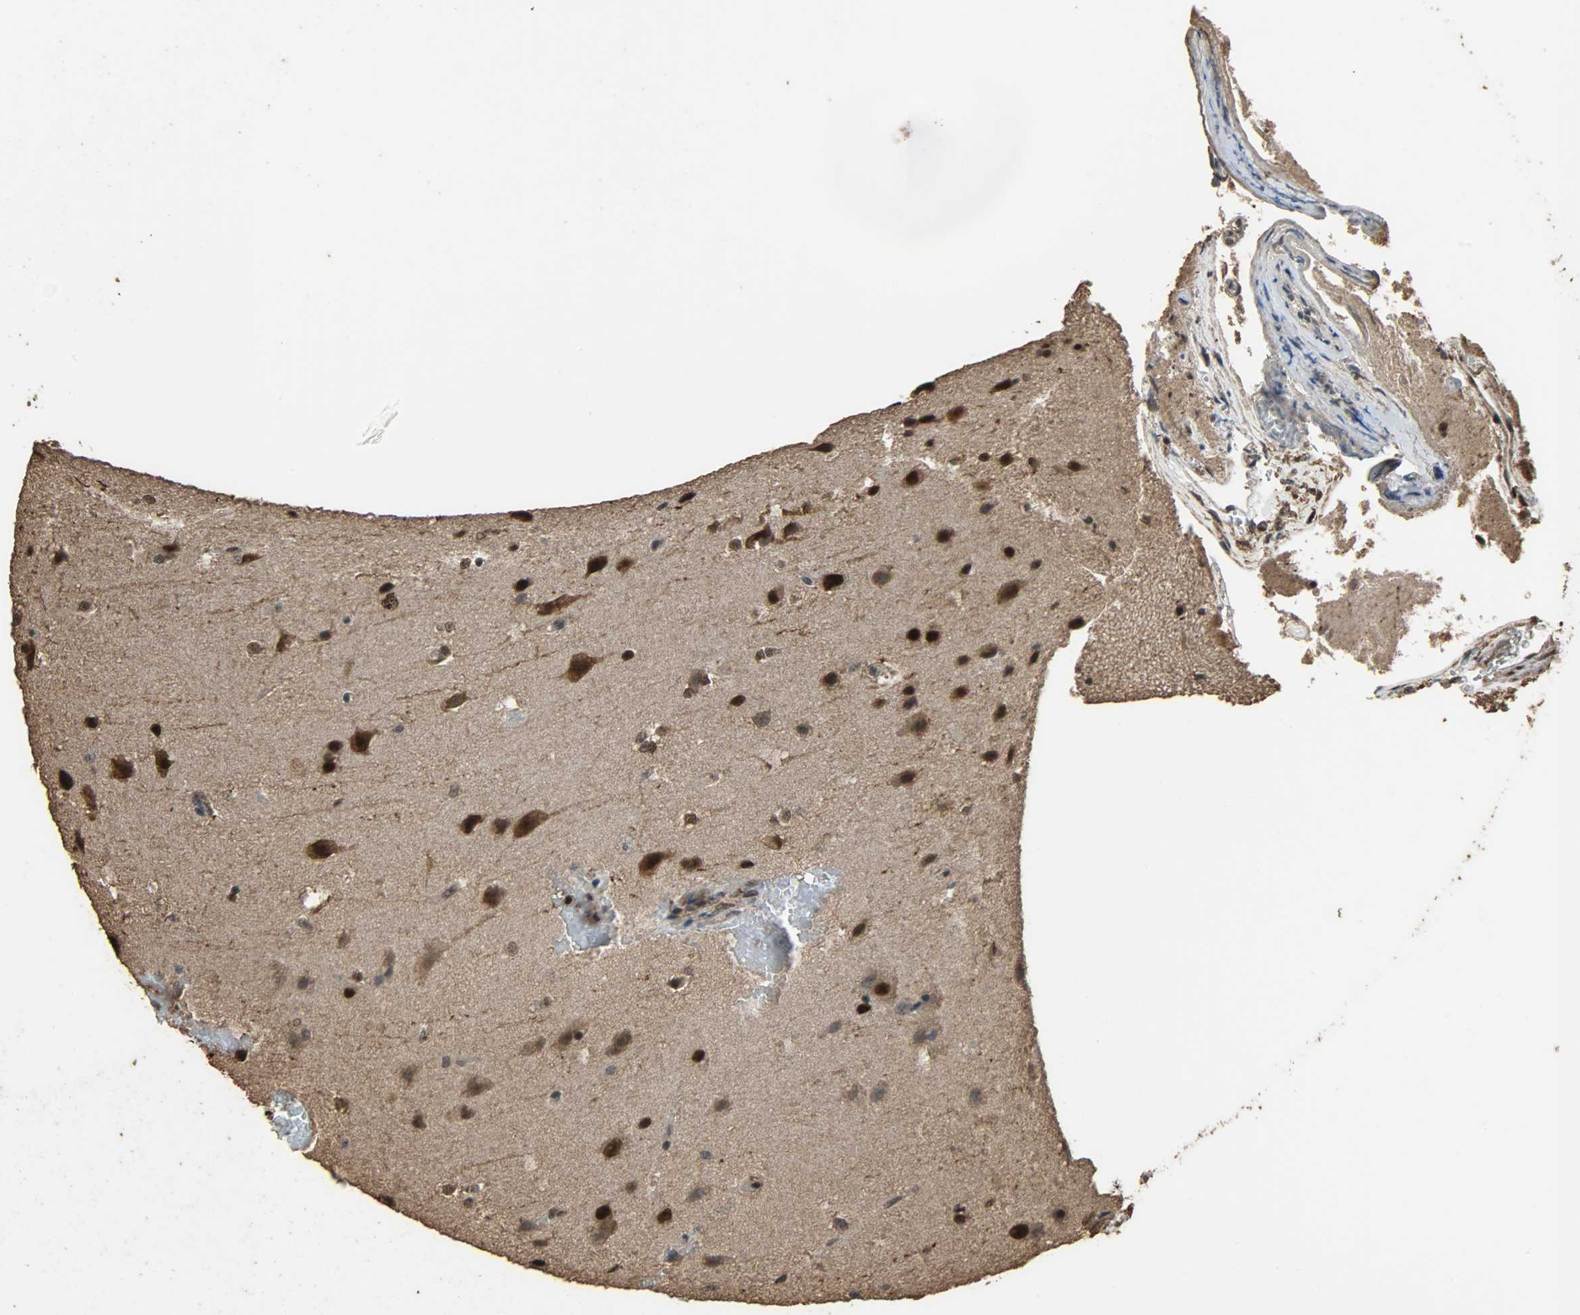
{"staining": {"intensity": "strong", "quantity": ">75%", "location": "cytoplasmic/membranous,nuclear"}, "tissue": "glioma", "cell_type": "Tumor cells", "image_type": "cancer", "snomed": [{"axis": "morphology", "description": "Glioma, malignant, Low grade"}, {"axis": "topography", "description": "Cerebral cortex"}], "caption": "Protein analysis of malignant low-grade glioma tissue reveals strong cytoplasmic/membranous and nuclear expression in approximately >75% of tumor cells.", "gene": "CCNT2", "patient": {"sex": "female", "age": 47}}